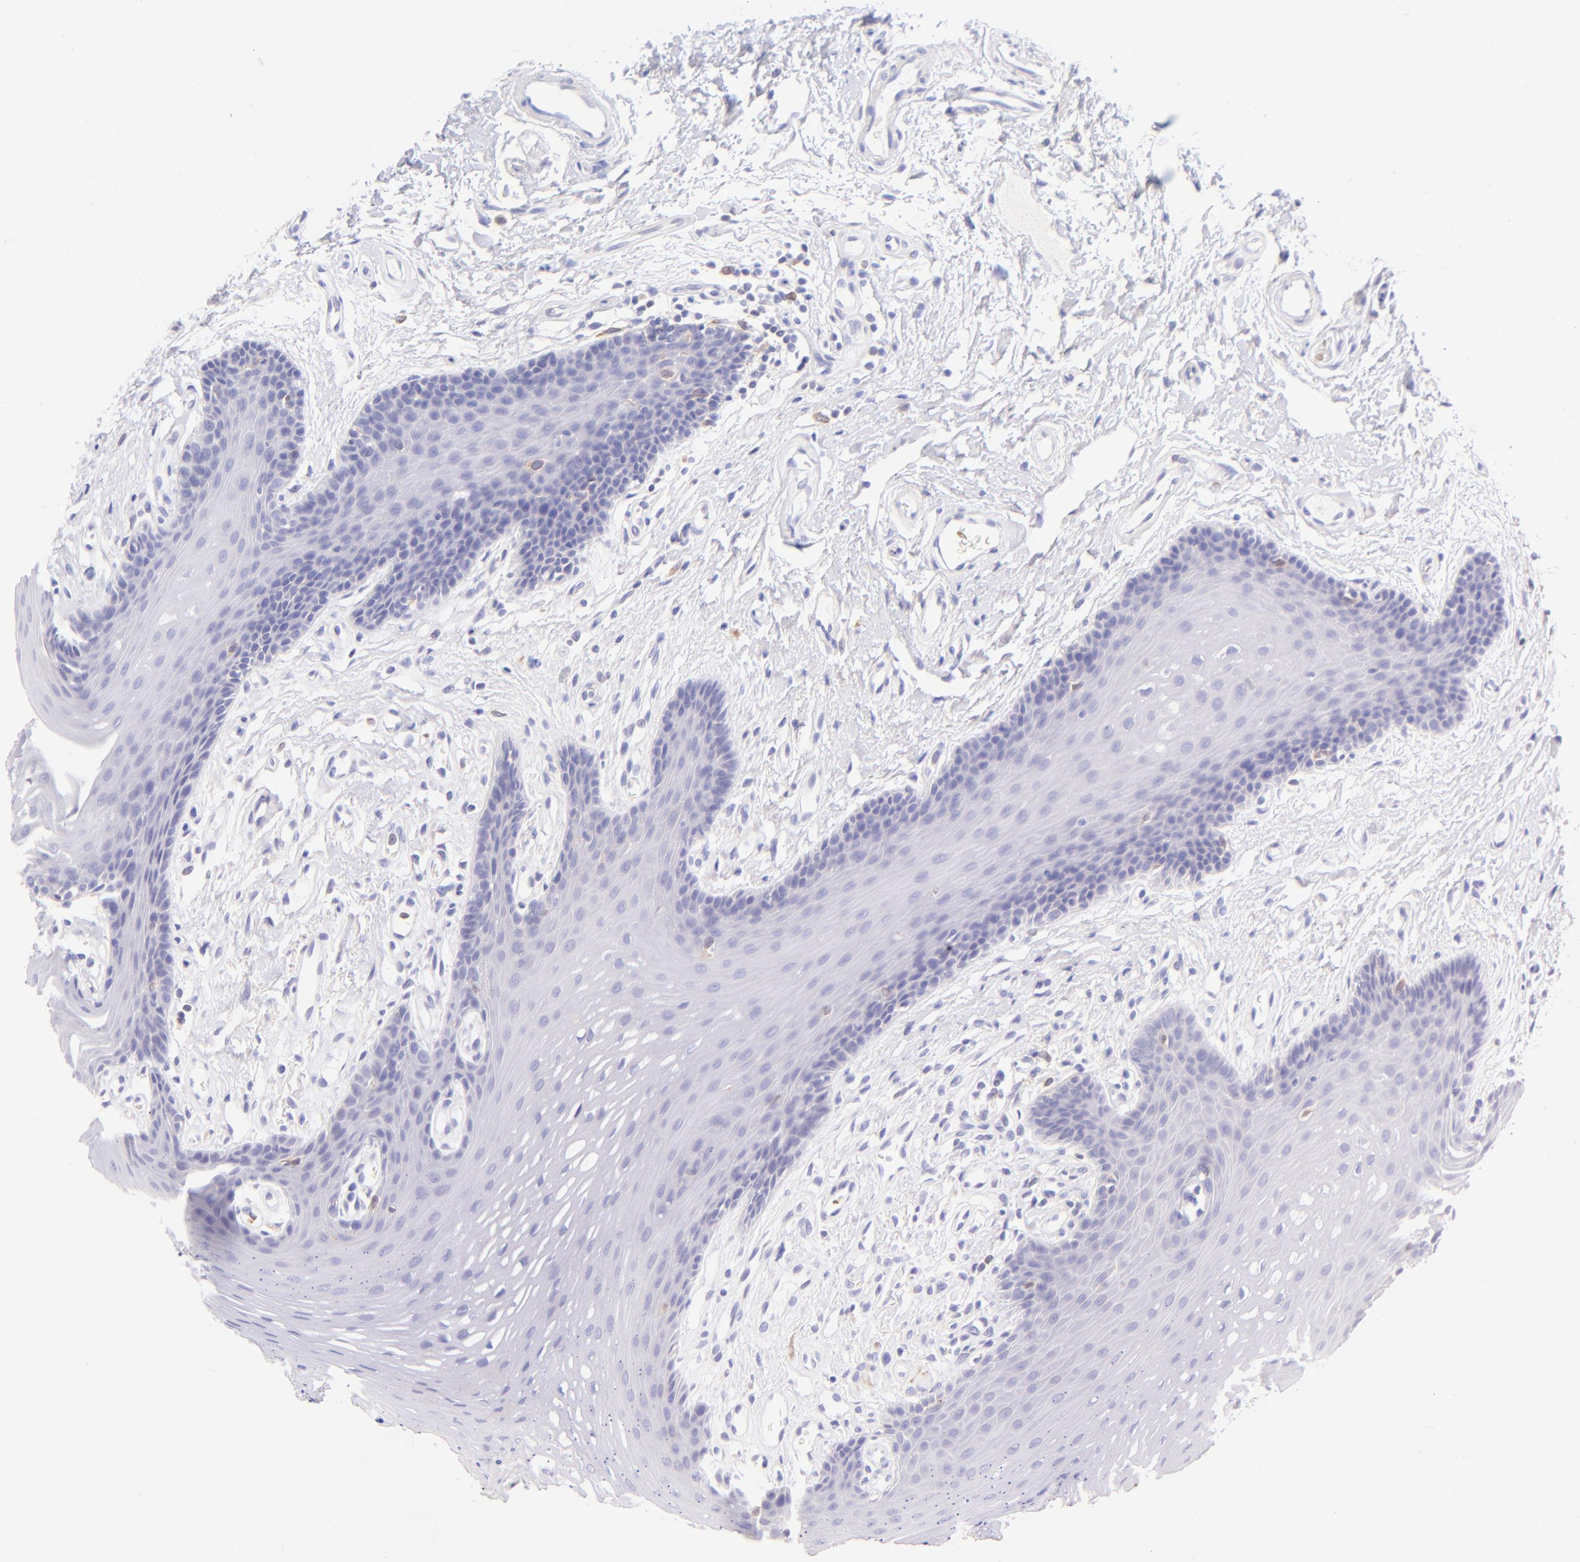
{"staining": {"intensity": "negative", "quantity": "none", "location": "none"}, "tissue": "oral mucosa", "cell_type": "Squamous epithelial cells", "image_type": "normal", "snomed": [{"axis": "morphology", "description": "Normal tissue, NOS"}, {"axis": "topography", "description": "Oral tissue"}], "caption": "IHC photomicrograph of unremarkable oral mucosa: oral mucosa stained with DAB (3,3'-diaminobenzidine) reveals no significant protein positivity in squamous epithelial cells.", "gene": "IRAG2", "patient": {"sex": "male", "age": 62}}